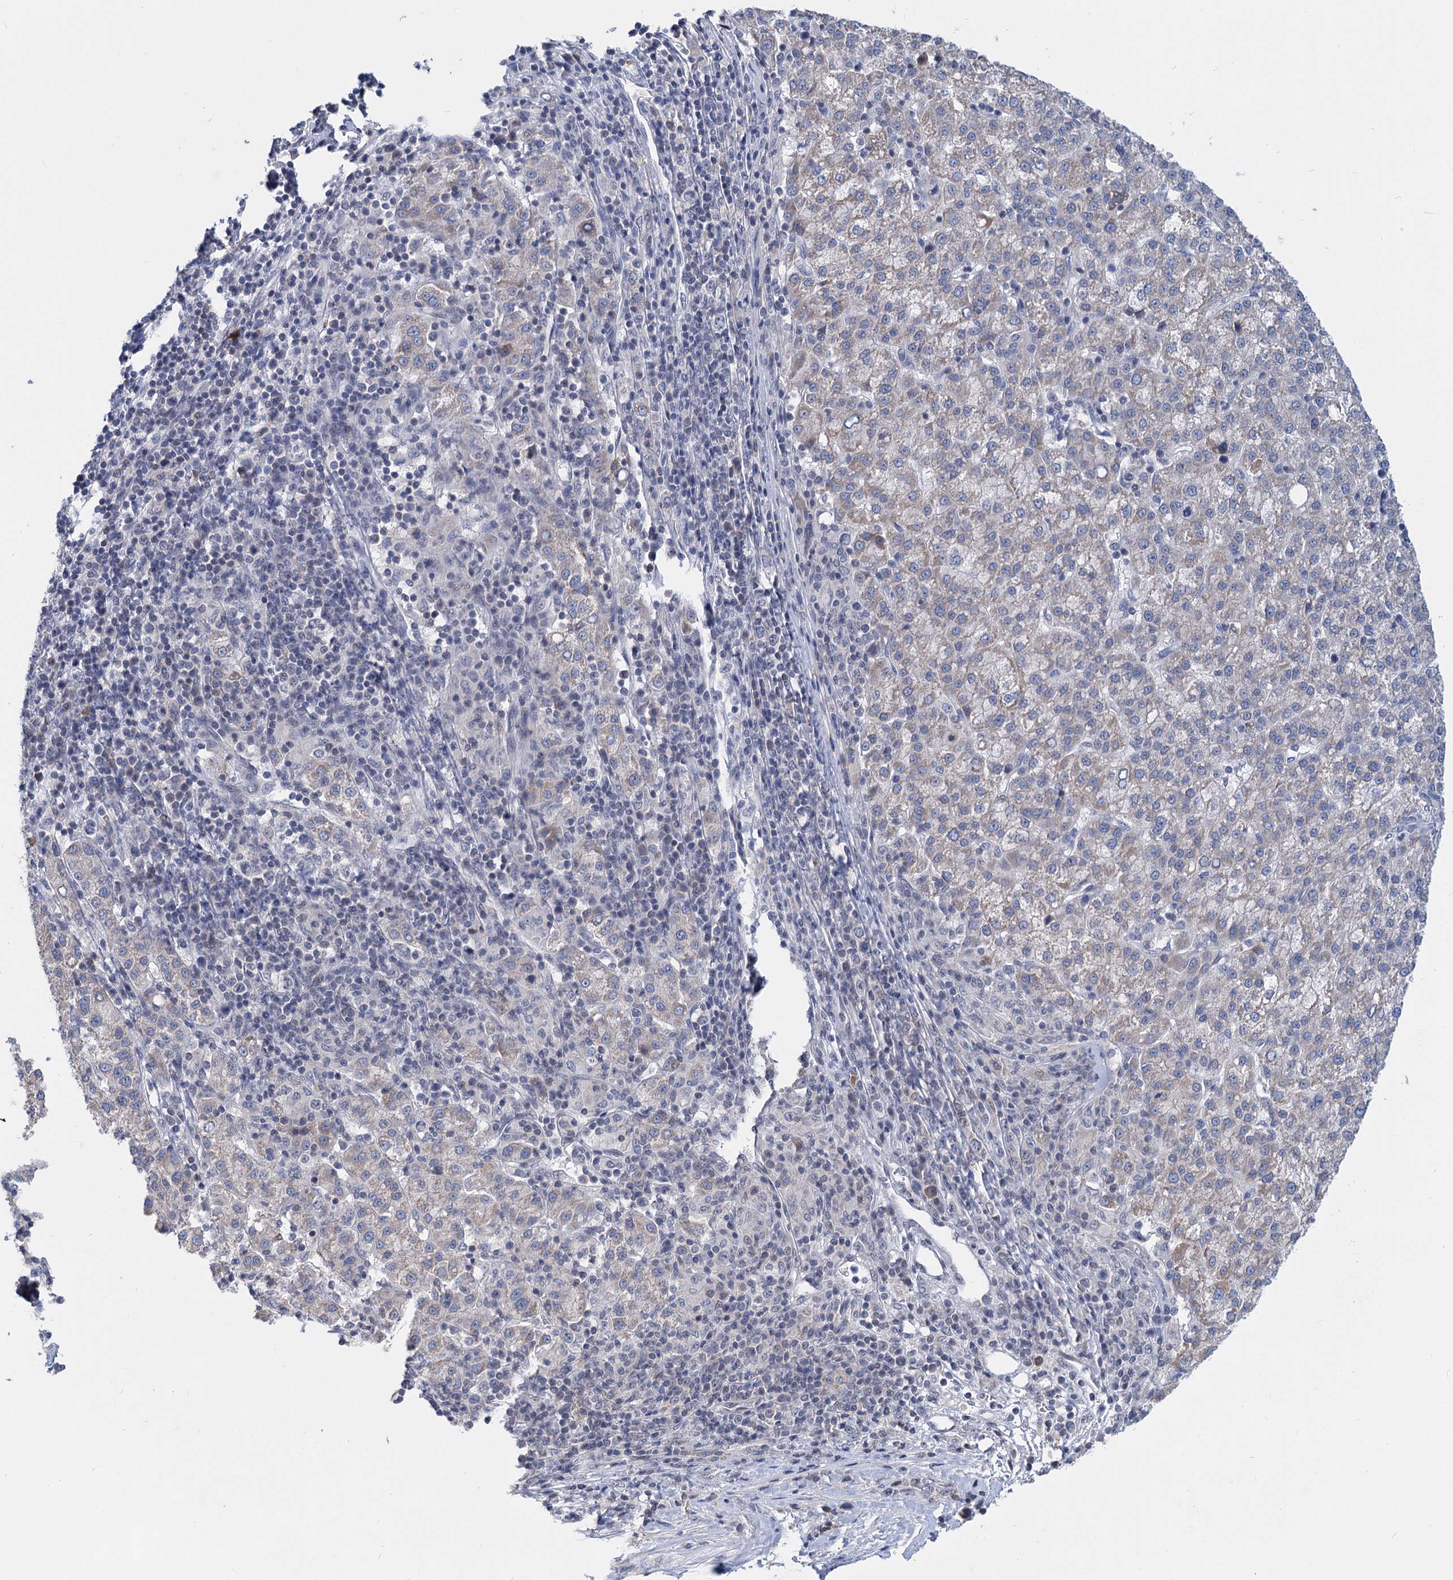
{"staining": {"intensity": "moderate", "quantity": "25%-75%", "location": "cytoplasmic/membranous"}, "tissue": "liver cancer", "cell_type": "Tumor cells", "image_type": "cancer", "snomed": [{"axis": "morphology", "description": "Carcinoma, Hepatocellular, NOS"}, {"axis": "topography", "description": "Liver"}], "caption": "Protein analysis of liver hepatocellular carcinoma tissue demonstrates moderate cytoplasmic/membranous positivity in about 25%-75% of tumor cells.", "gene": "TTC17", "patient": {"sex": "female", "age": 58}}